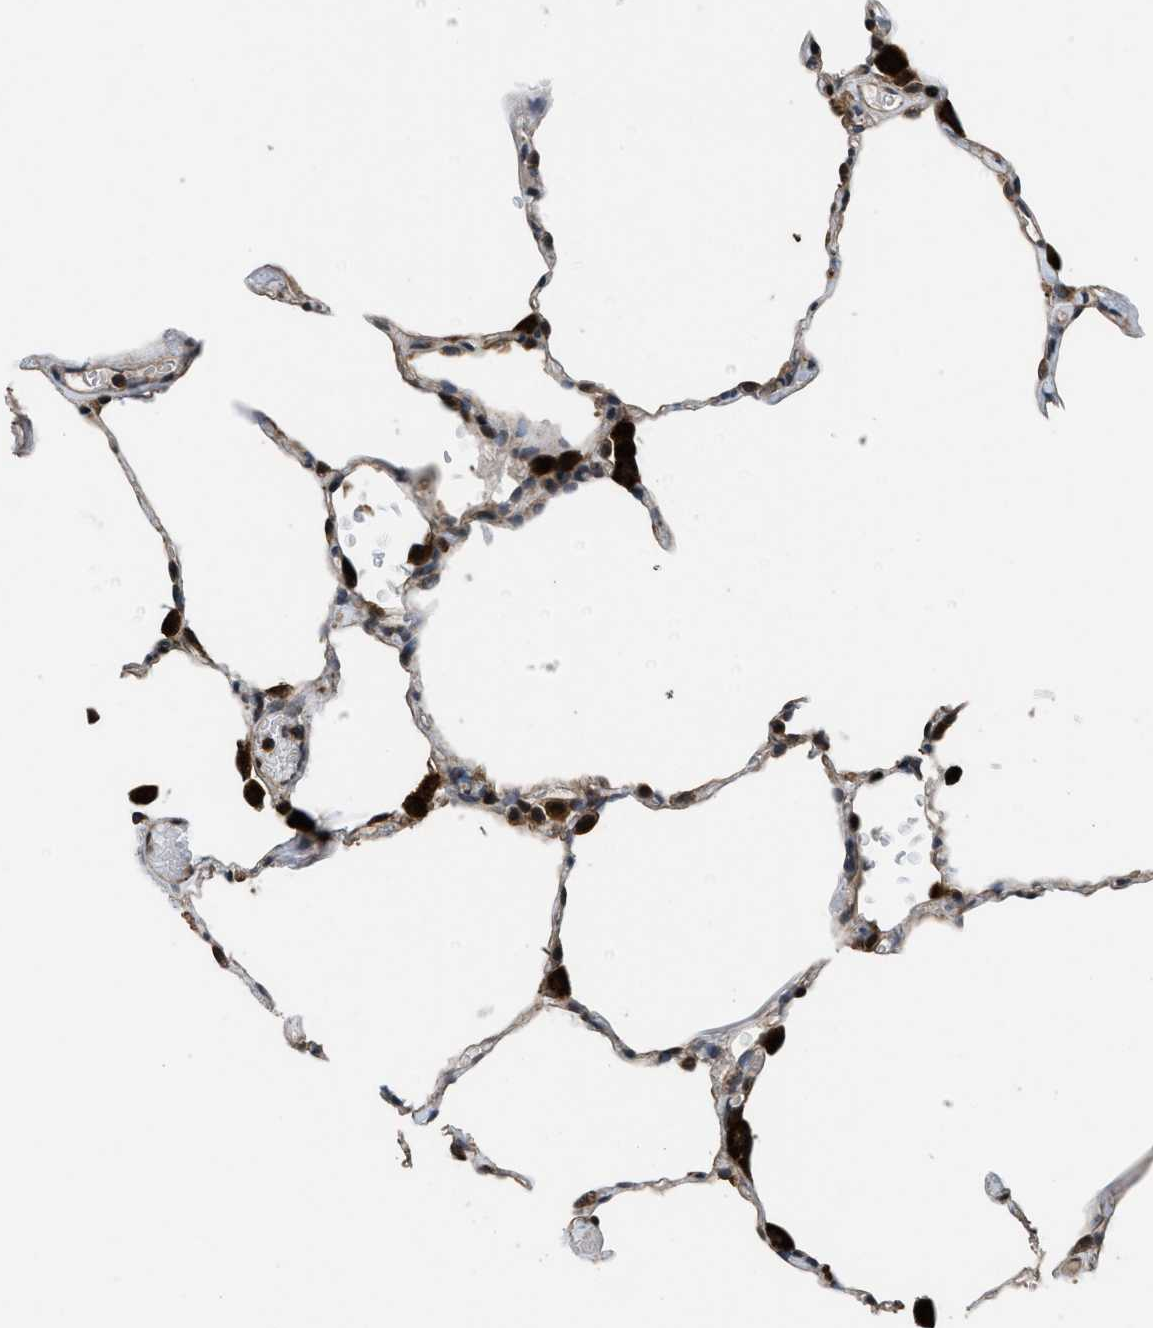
{"staining": {"intensity": "weak", "quantity": "25%-75%", "location": "cytoplasmic/membranous"}, "tissue": "lung", "cell_type": "Alveolar cells", "image_type": "normal", "snomed": [{"axis": "morphology", "description": "Normal tissue, NOS"}, {"axis": "topography", "description": "Lung"}], "caption": "Weak cytoplasmic/membranous expression for a protein is appreciated in approximately 25%-75% of alveolar cells of normal lung using IHC.", "gene": "CTBS", "patient": {"sex": "female", "age": 49}}